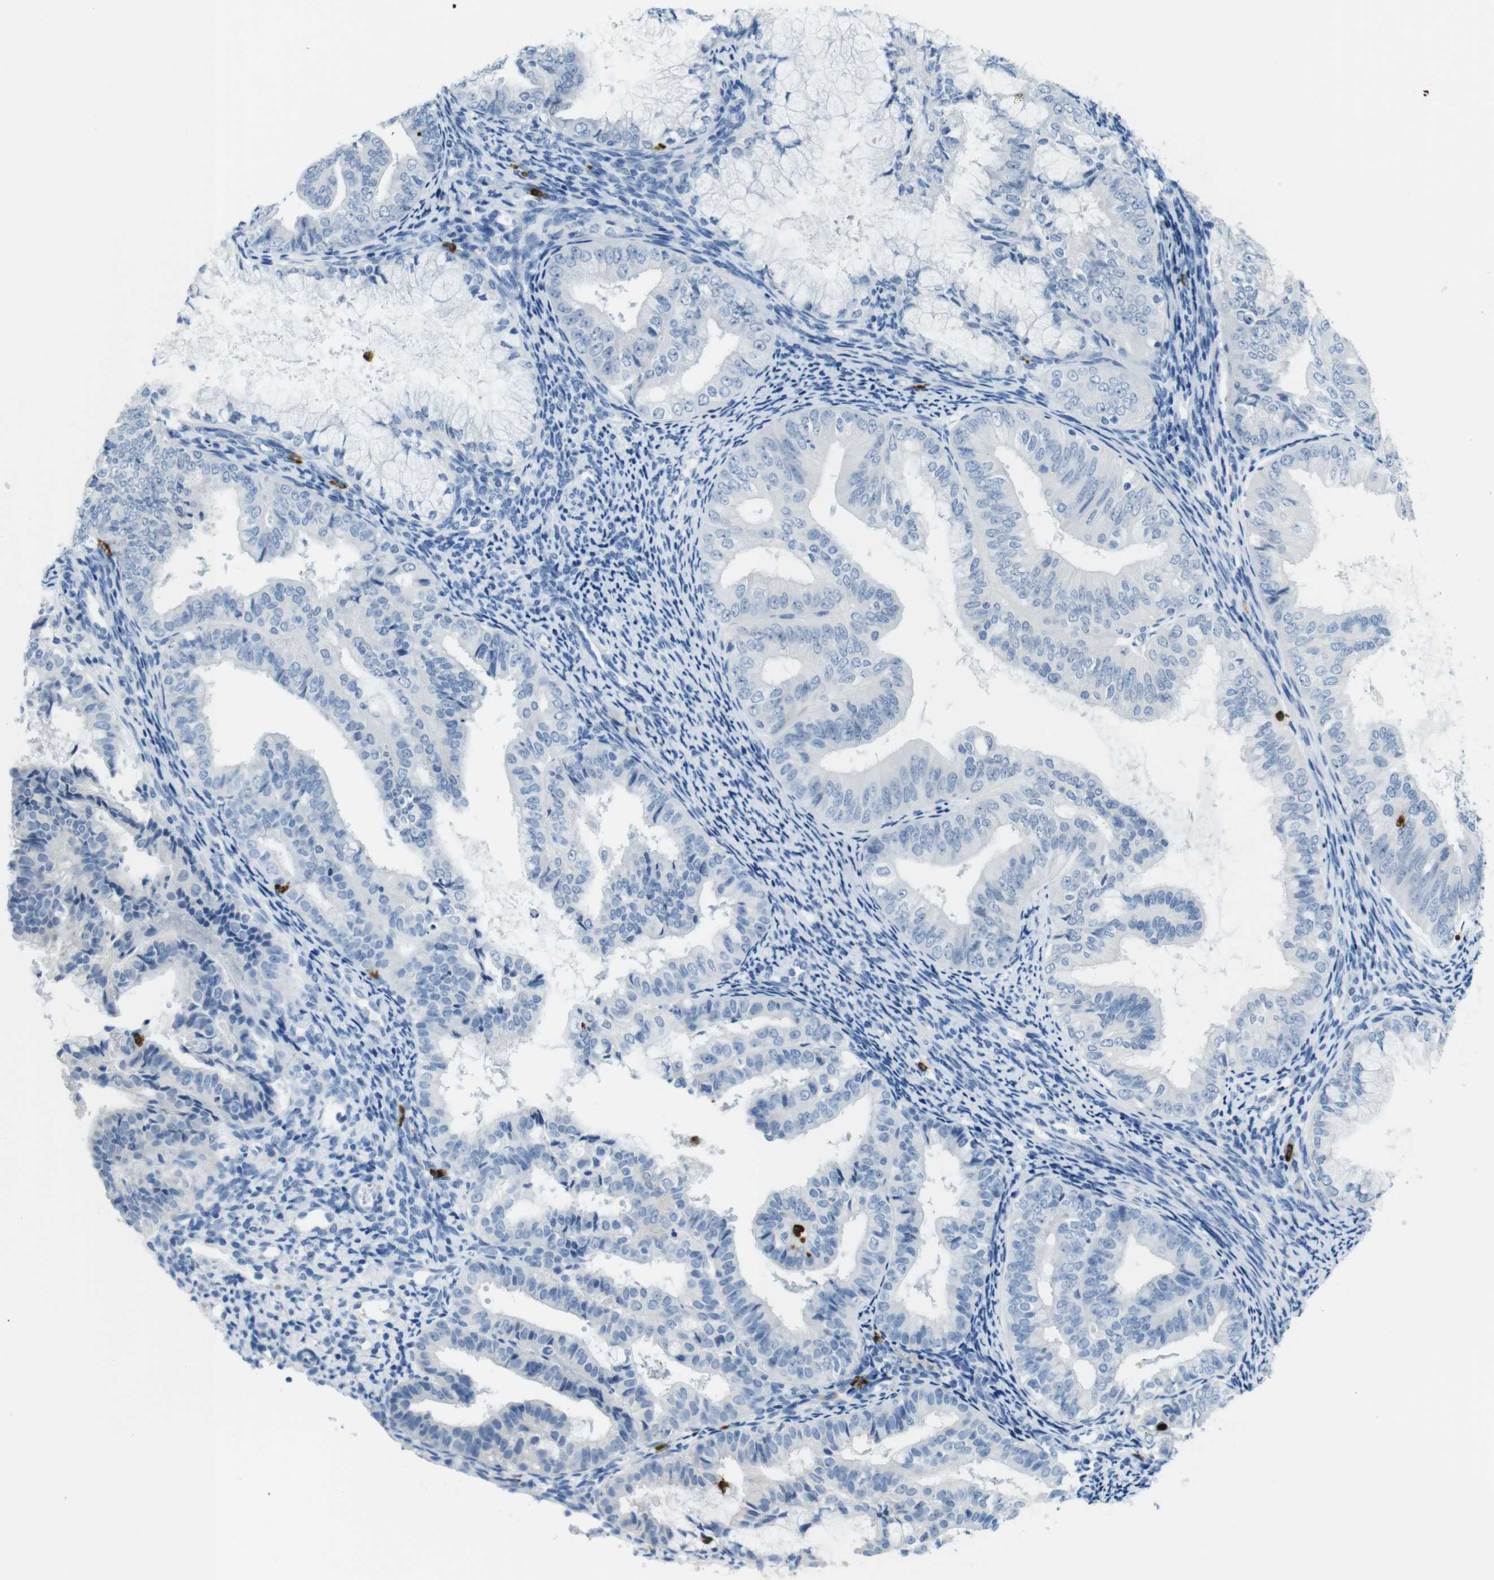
{"staining": {"intensity": "negative", "quantity": "none", "location": "none"}, "tissue": "endometrial cancer", "cell_type": "Tumor cells", "image_type": "cancer", "snomed": [{"axis": "morphology", "description": "Adenocarcinoma, NOS"}, {"axis": "topography", "description": "Endometrium"}], "caption": "A high-resolution photomicrograph shows IHC staining of adenocarcinoma (endometrial), which reveals no significant positivity in tumor cells.", "gene": "MCEMP1", "patient": {"sex": "female", "age": 63}}